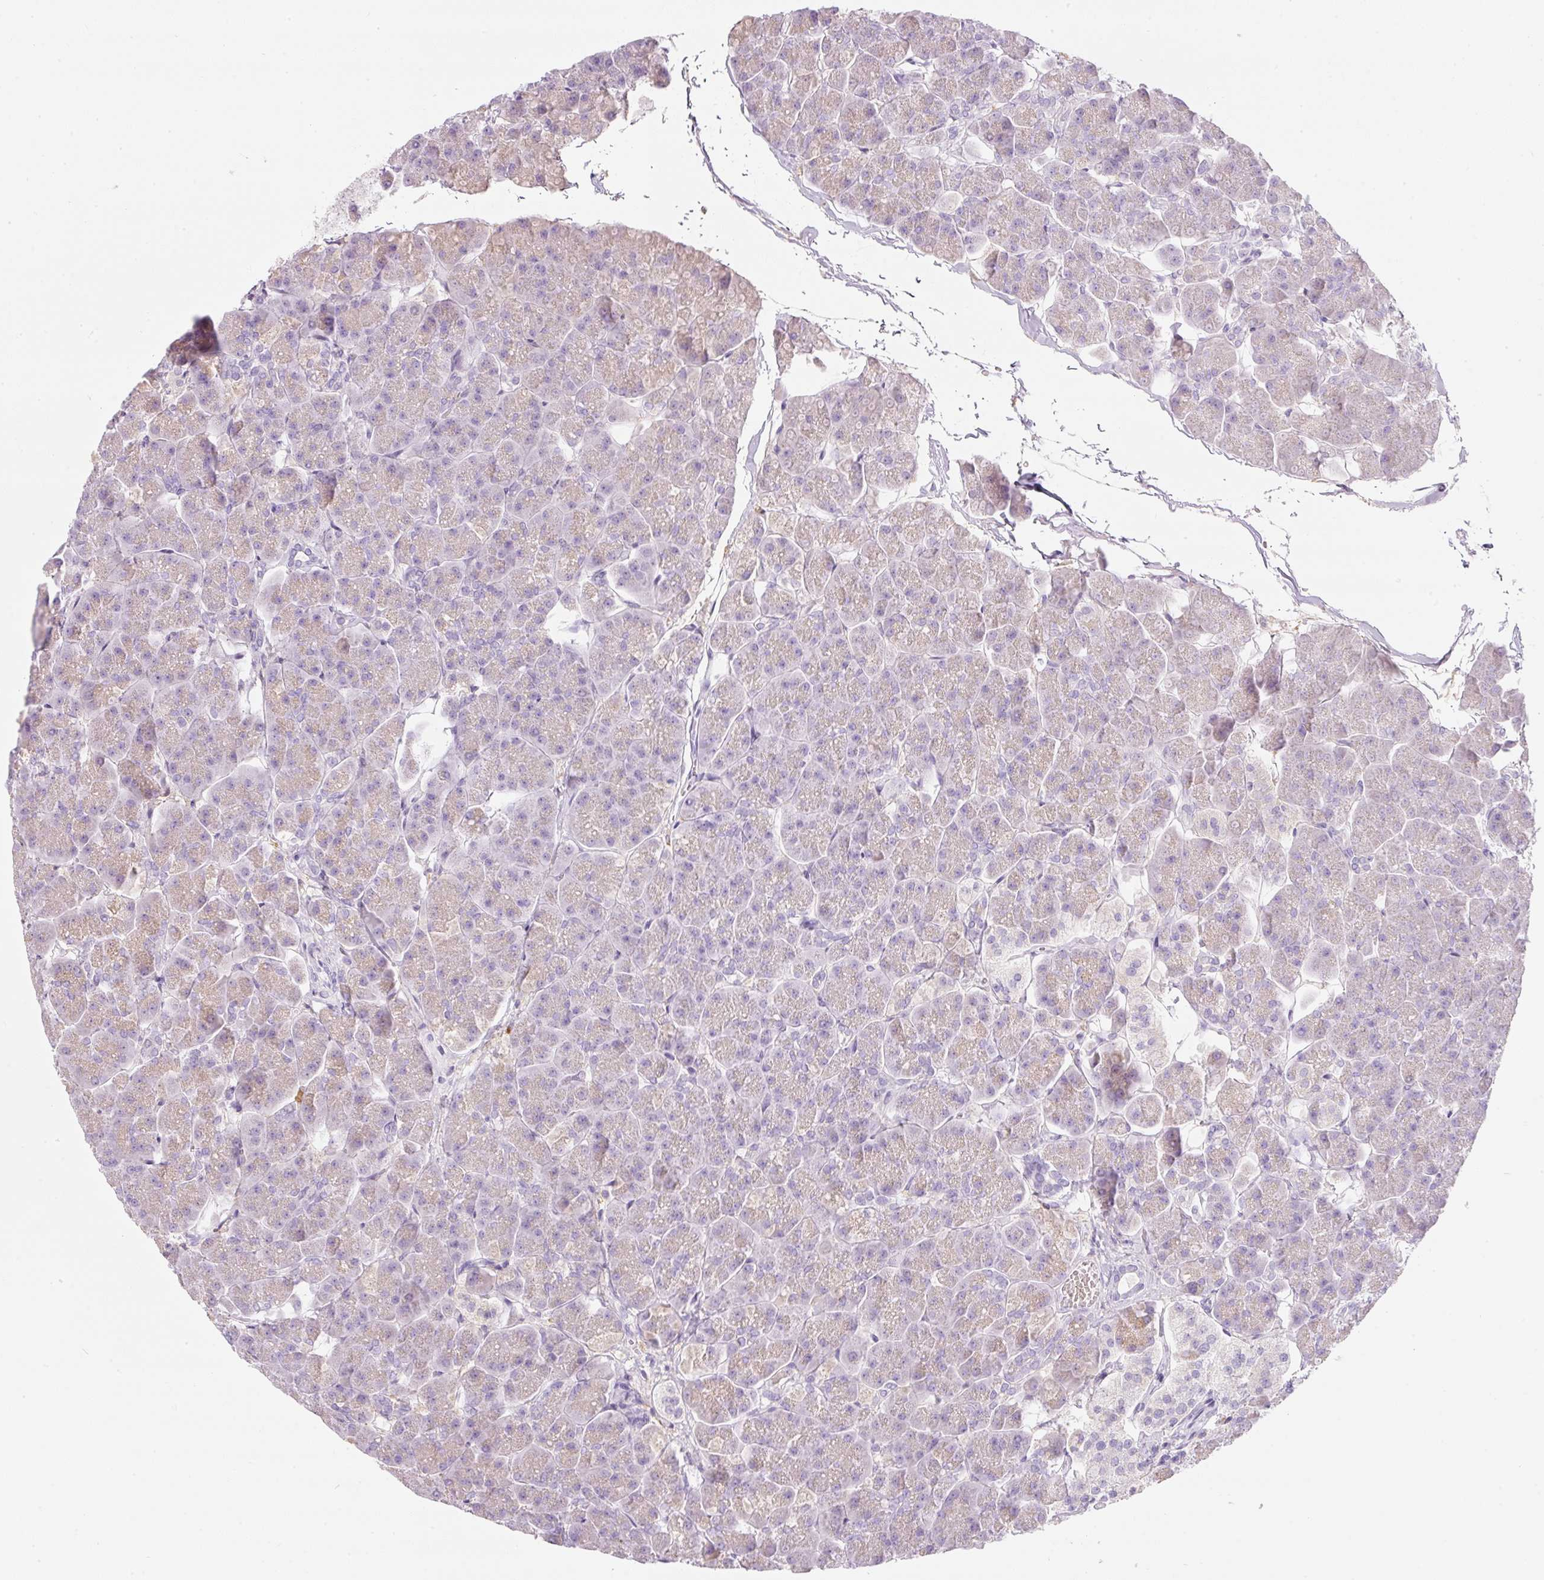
{"staining": {"intensity": "weak", "quantity": "<25%", "location": "cytoplasmic/membranous"}, "tissue": "pancreas", "cell_type": "Exocrine glandular cells", "image_type": "normal", "snomed": [{"axis": "morphology", "description": "Normal tissue, NOS"}, {"axis": "topography", "description": "Pancreas"}, {"axis": "topography", "description": "Peripheral nerve tissue"}], "caption": "DAB immunohistochemical staining of normal human pancreas displays no significant positivity in exocrine glandular cells.", "gene": "DNM1", "patient": {"sex": "male", "age": 54}}